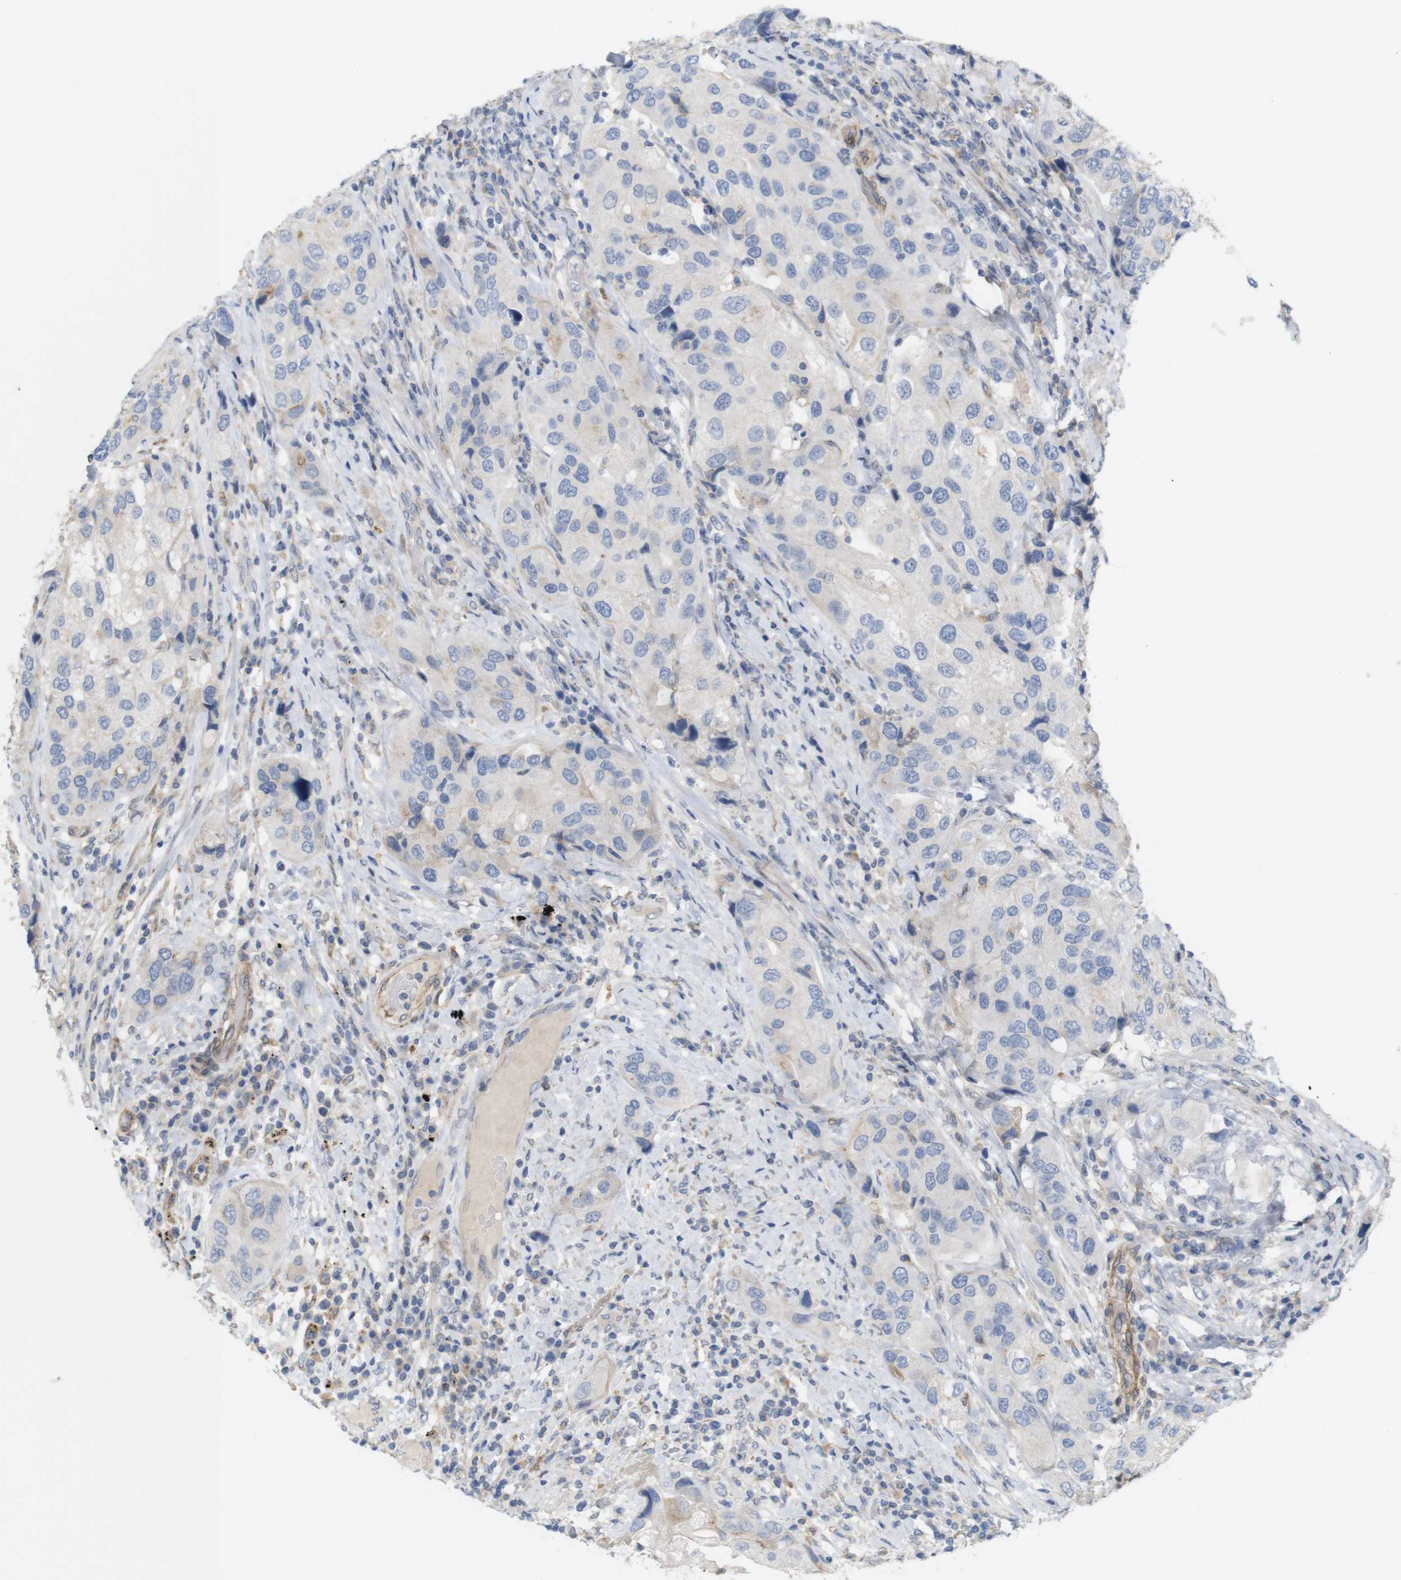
{"staining": {"intensity": "negative", "quantity": "none", "location": "none"}, "tissue": "urothelial cancer", "cell_type": "Tumor cells", "image_type": "cancer", "snomed": [{"axis": "morphology", "description": "Urothelial carcinoma, High grade"}, {"axis": "topography", "description": "Urinary bladder"}], "caption": "IHC image of urothelial carcinoma (high-grade) stained for a protein (brown), which shows no staining in tumor cells.", "gene": "ITPR1", "patient": {"sex": "female", "age": 64}}